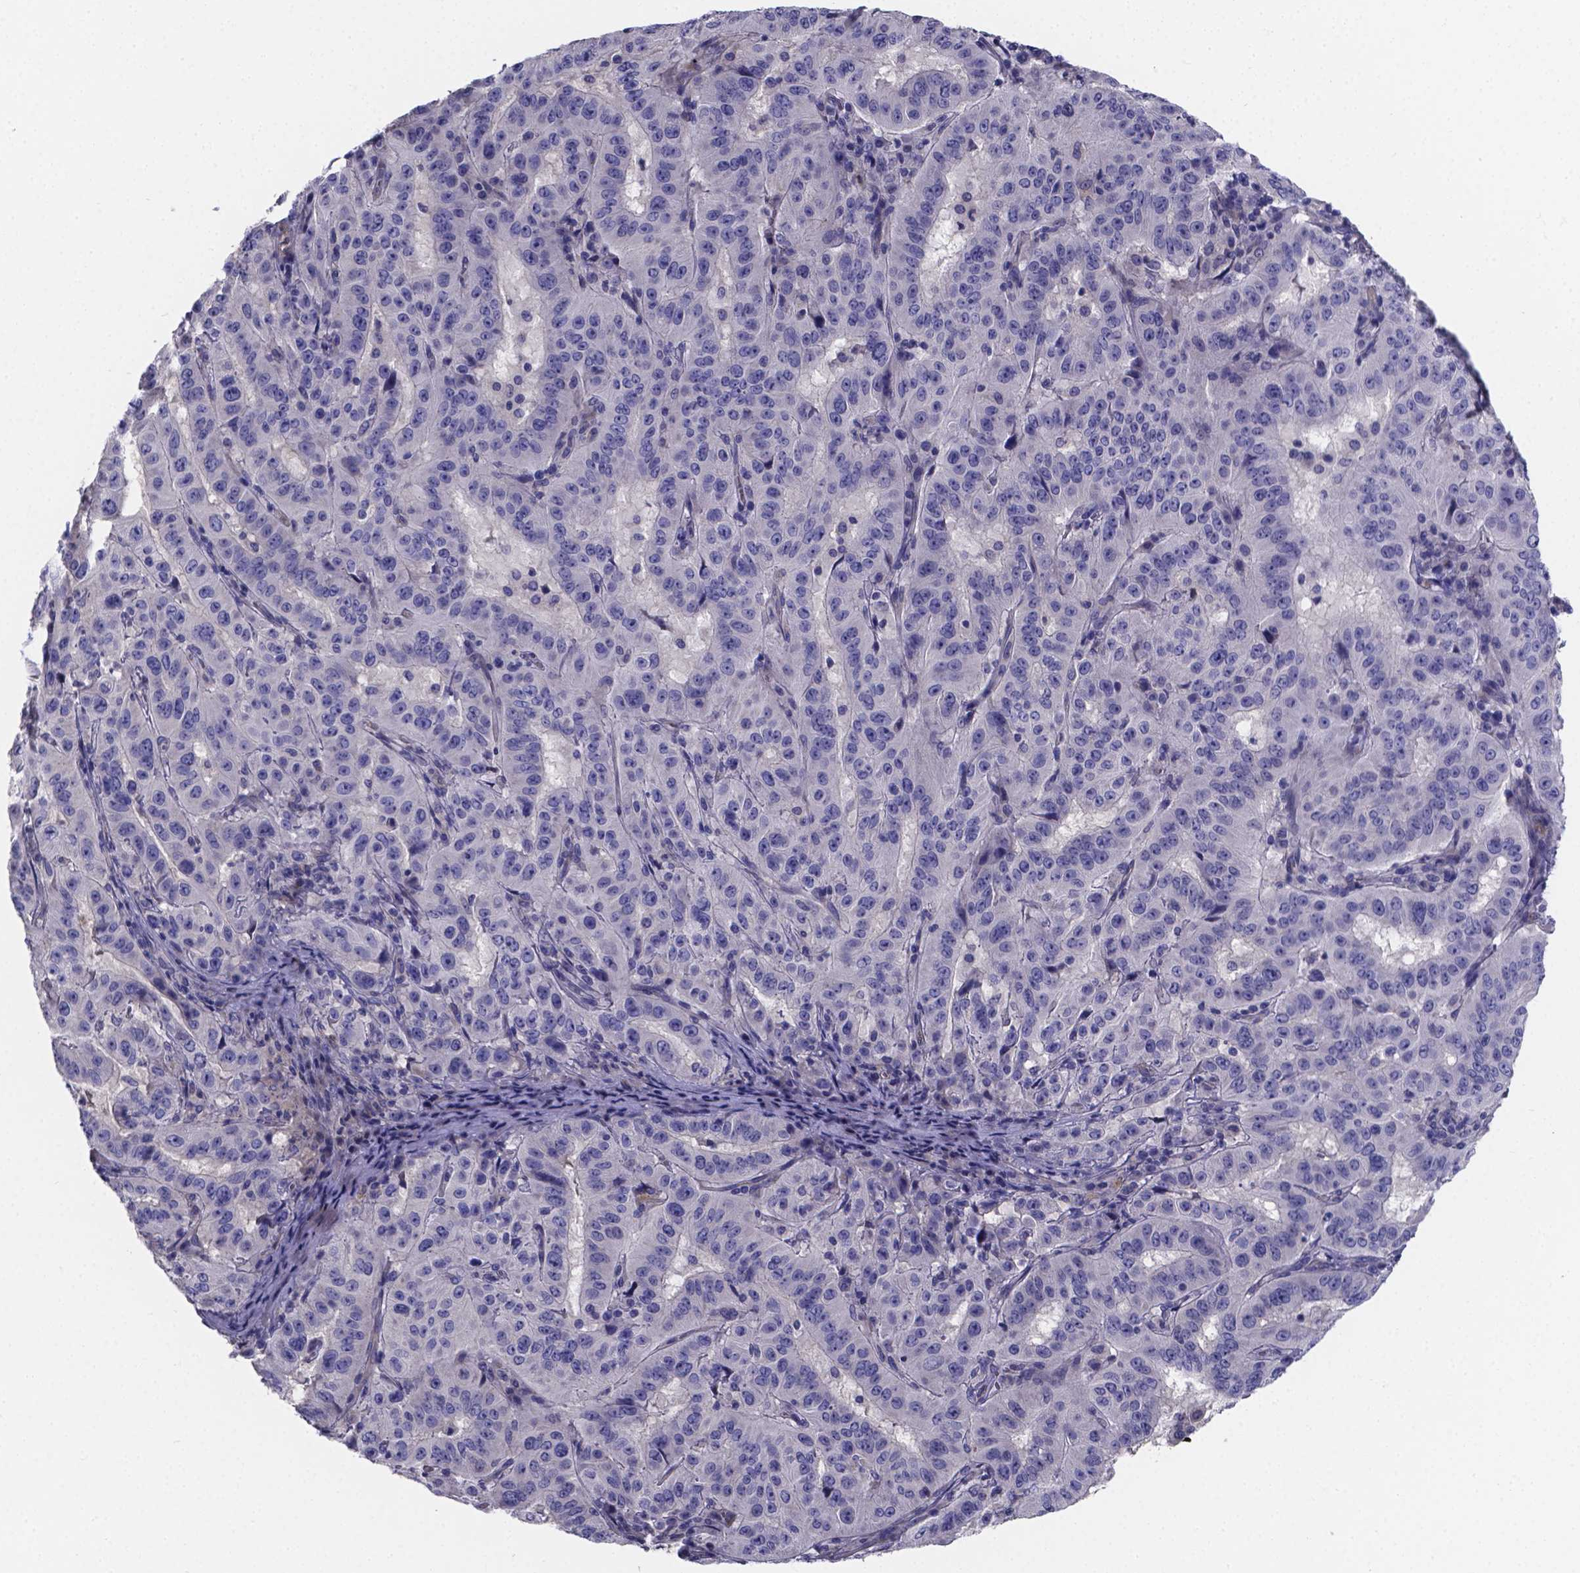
{"staining": {"intensity": "negative", "quantity": "none", "location": "none"}, "tissue": "pancreatic cancer", "cell_type": "Tumor cells", "image_type": "cancer", "snomed": [{"axis": "morphology", "description": "Adenocarcinoma, NOS"}, {"axis": "topography", "description": "Pancreas"}], "caption": "IHC histopathology image of human pancreatic cancer (adenocarcinoma) stained for a protein (brown), which shows no expression in tumor cells.", "gene": "SFRP4", "patient": {"sex": "male", "age": 63}}